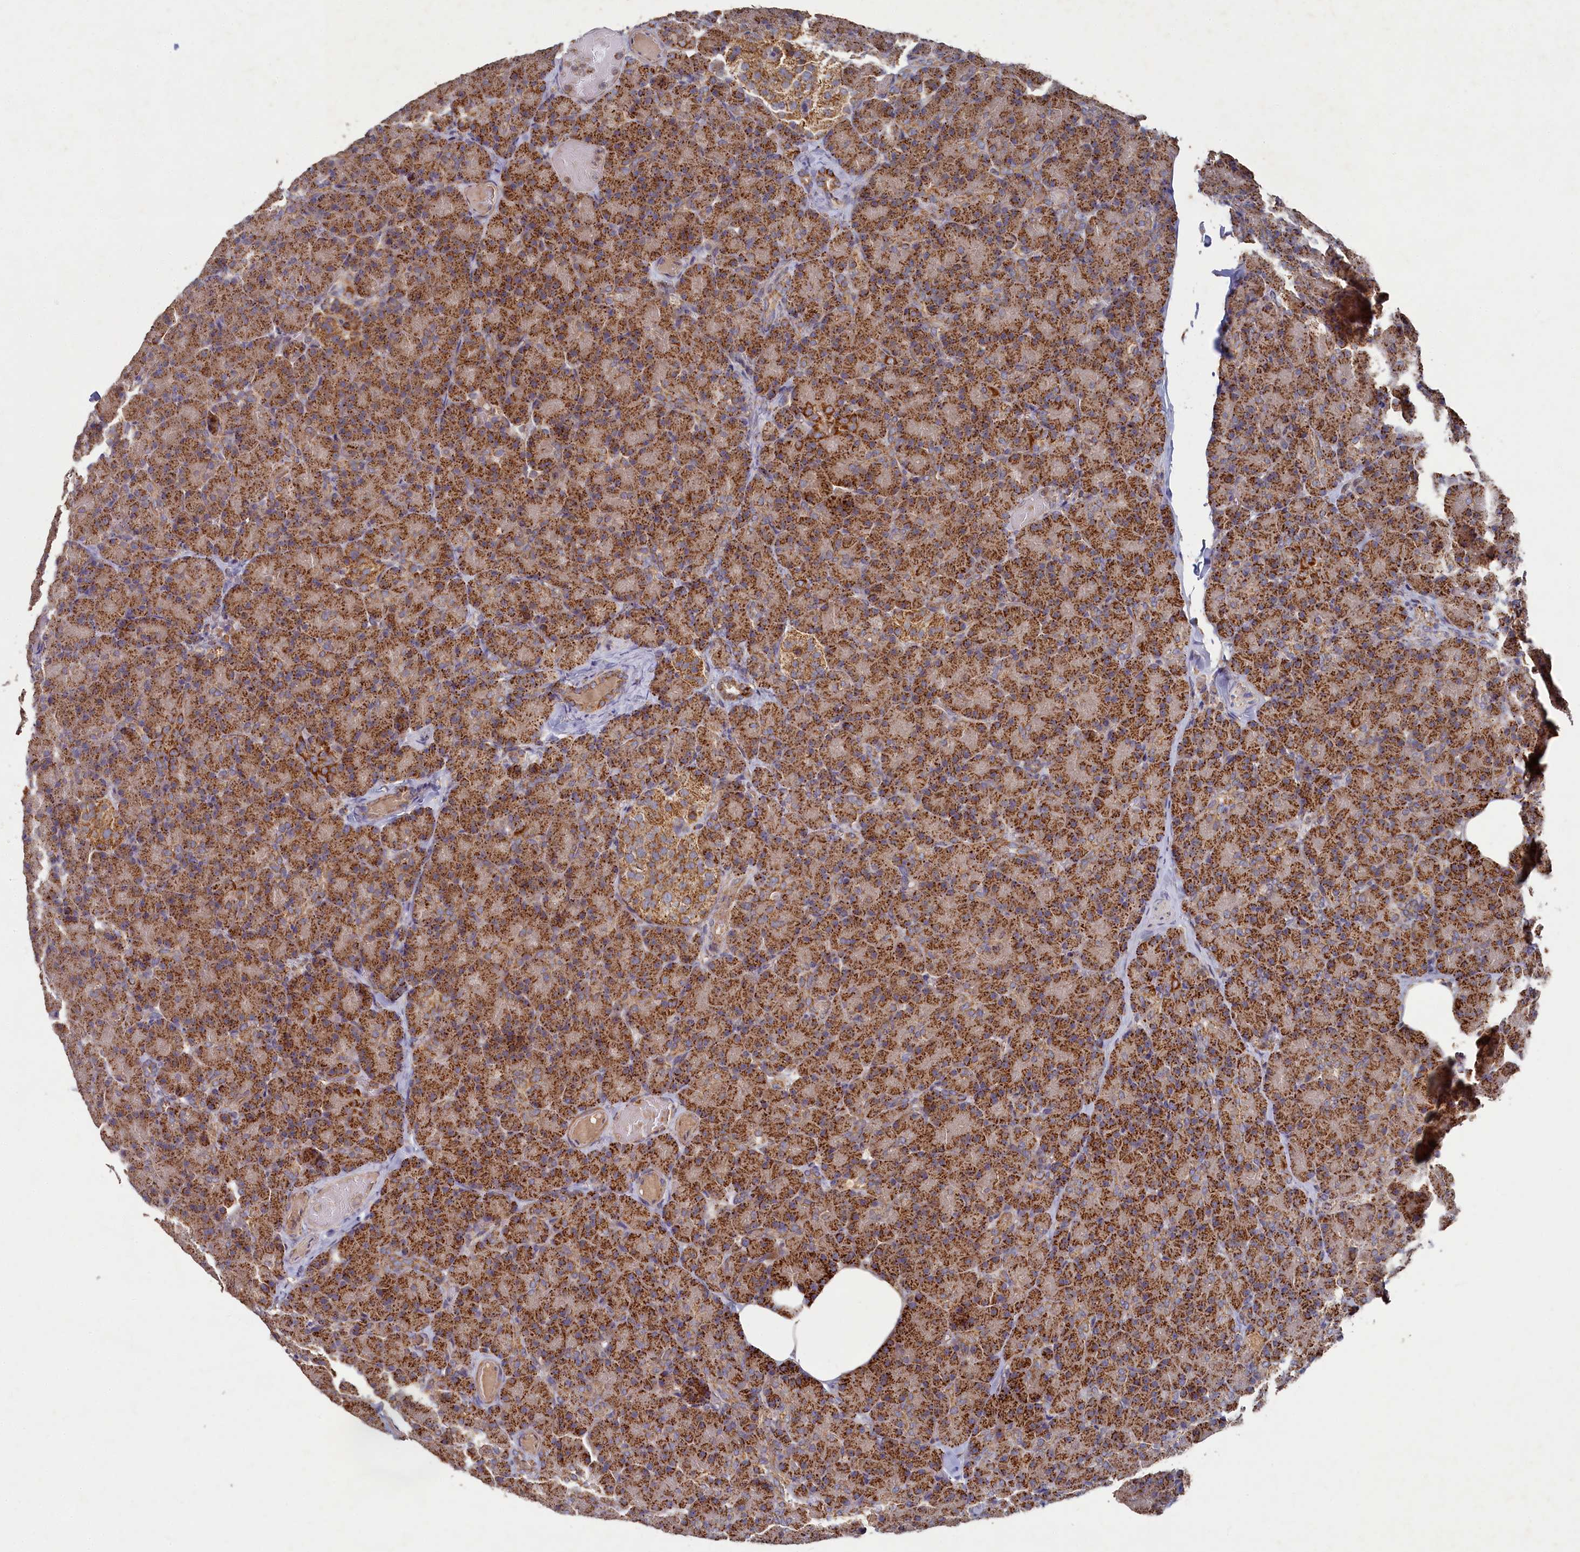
{"staining": {"intensity": "strong", "quantity": ">75%", "location": "cytoplasmic/membranous"}, "tissue": "pancreas", "cell_type": "Exocrine glandular cells", "image_type": "normal", "snomed": [{"axis": "morphology", "description": "Normal tissue, NOS"}, {"axis": "topography", "description": "Pancreas"}], "caption": "High-power microscopy captured an immunohistochemistry (IHC) image of unremarkable pancreas, revealing strong cytoplasmic/membranous expression in about >75% of exocrine glandular cells.", "gene": "HAUS2", "patient": {"sex": "female", "age": 43}}